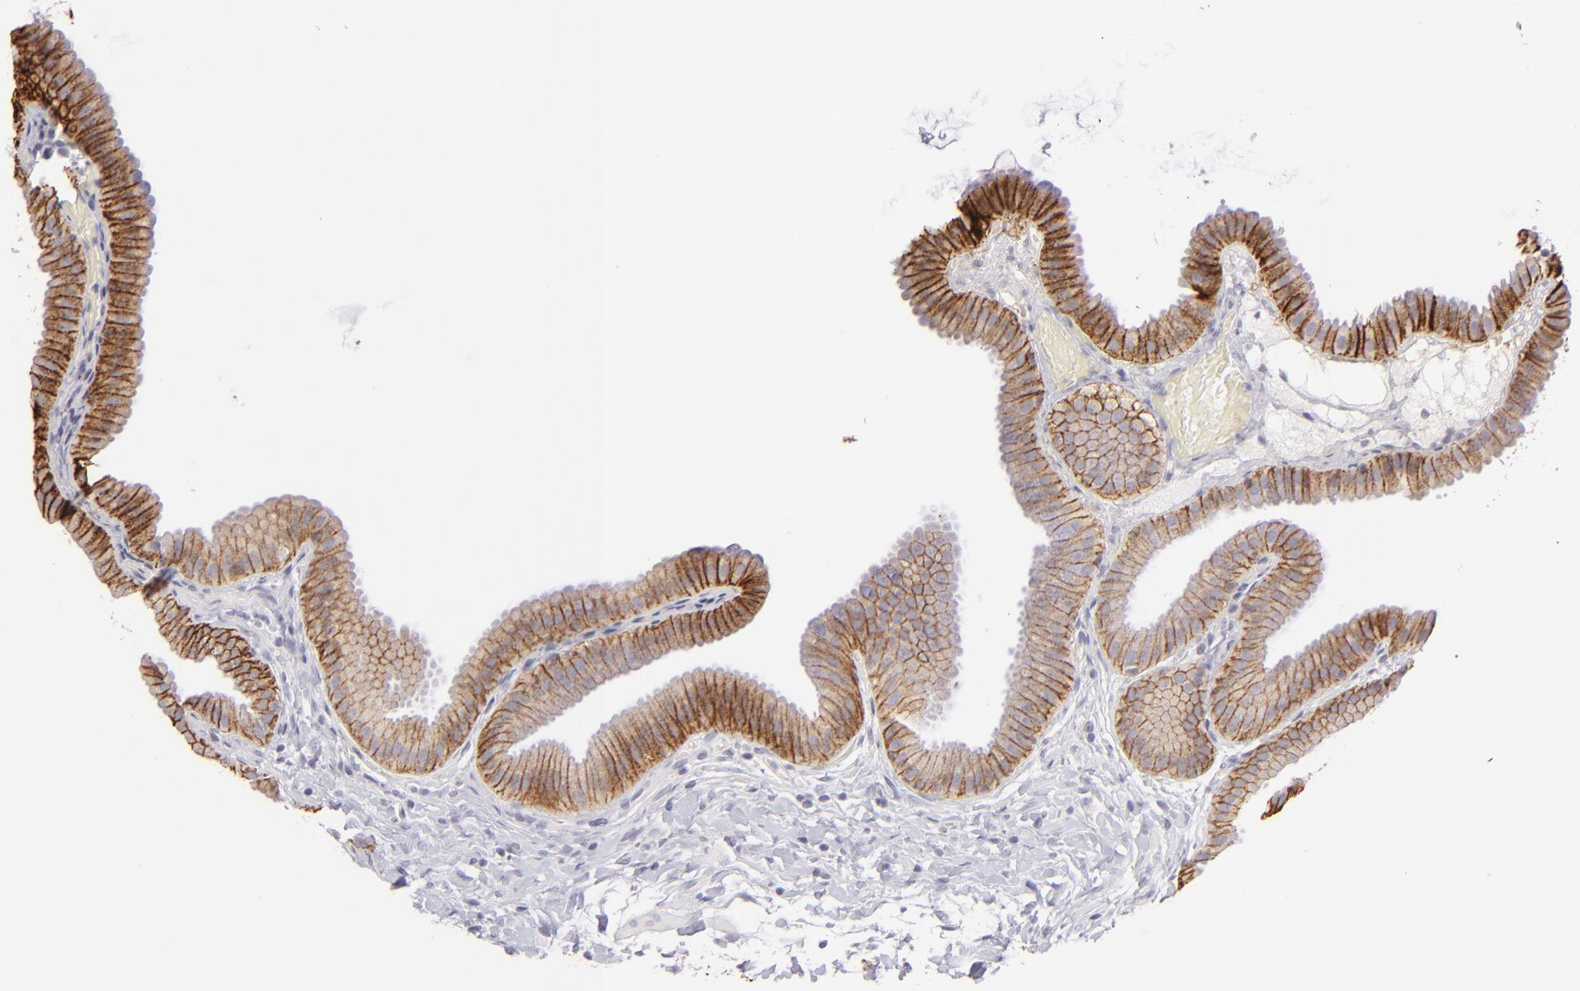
{"staining": {"intensity": "moderate", "quantity": ">75%", "location": "cytoplasmic/membranous"}, "tissue": "gallbladder", "cell_type": "Glandular cells", "image_type": "normal", "snomed": [{"axis": "morphology", "description": "Normal tissue, NOS"}, {"axis": "topography", "description": "Gallbladder"}], "caption": "Immunohistochemical staining of benign human gallbladder shows moderate cytoplasmic/membranous protein positivity in approximately >75% of glandular cells.", "gene": "CLDN4", "patient": {"sex": "female", "age": 63}}